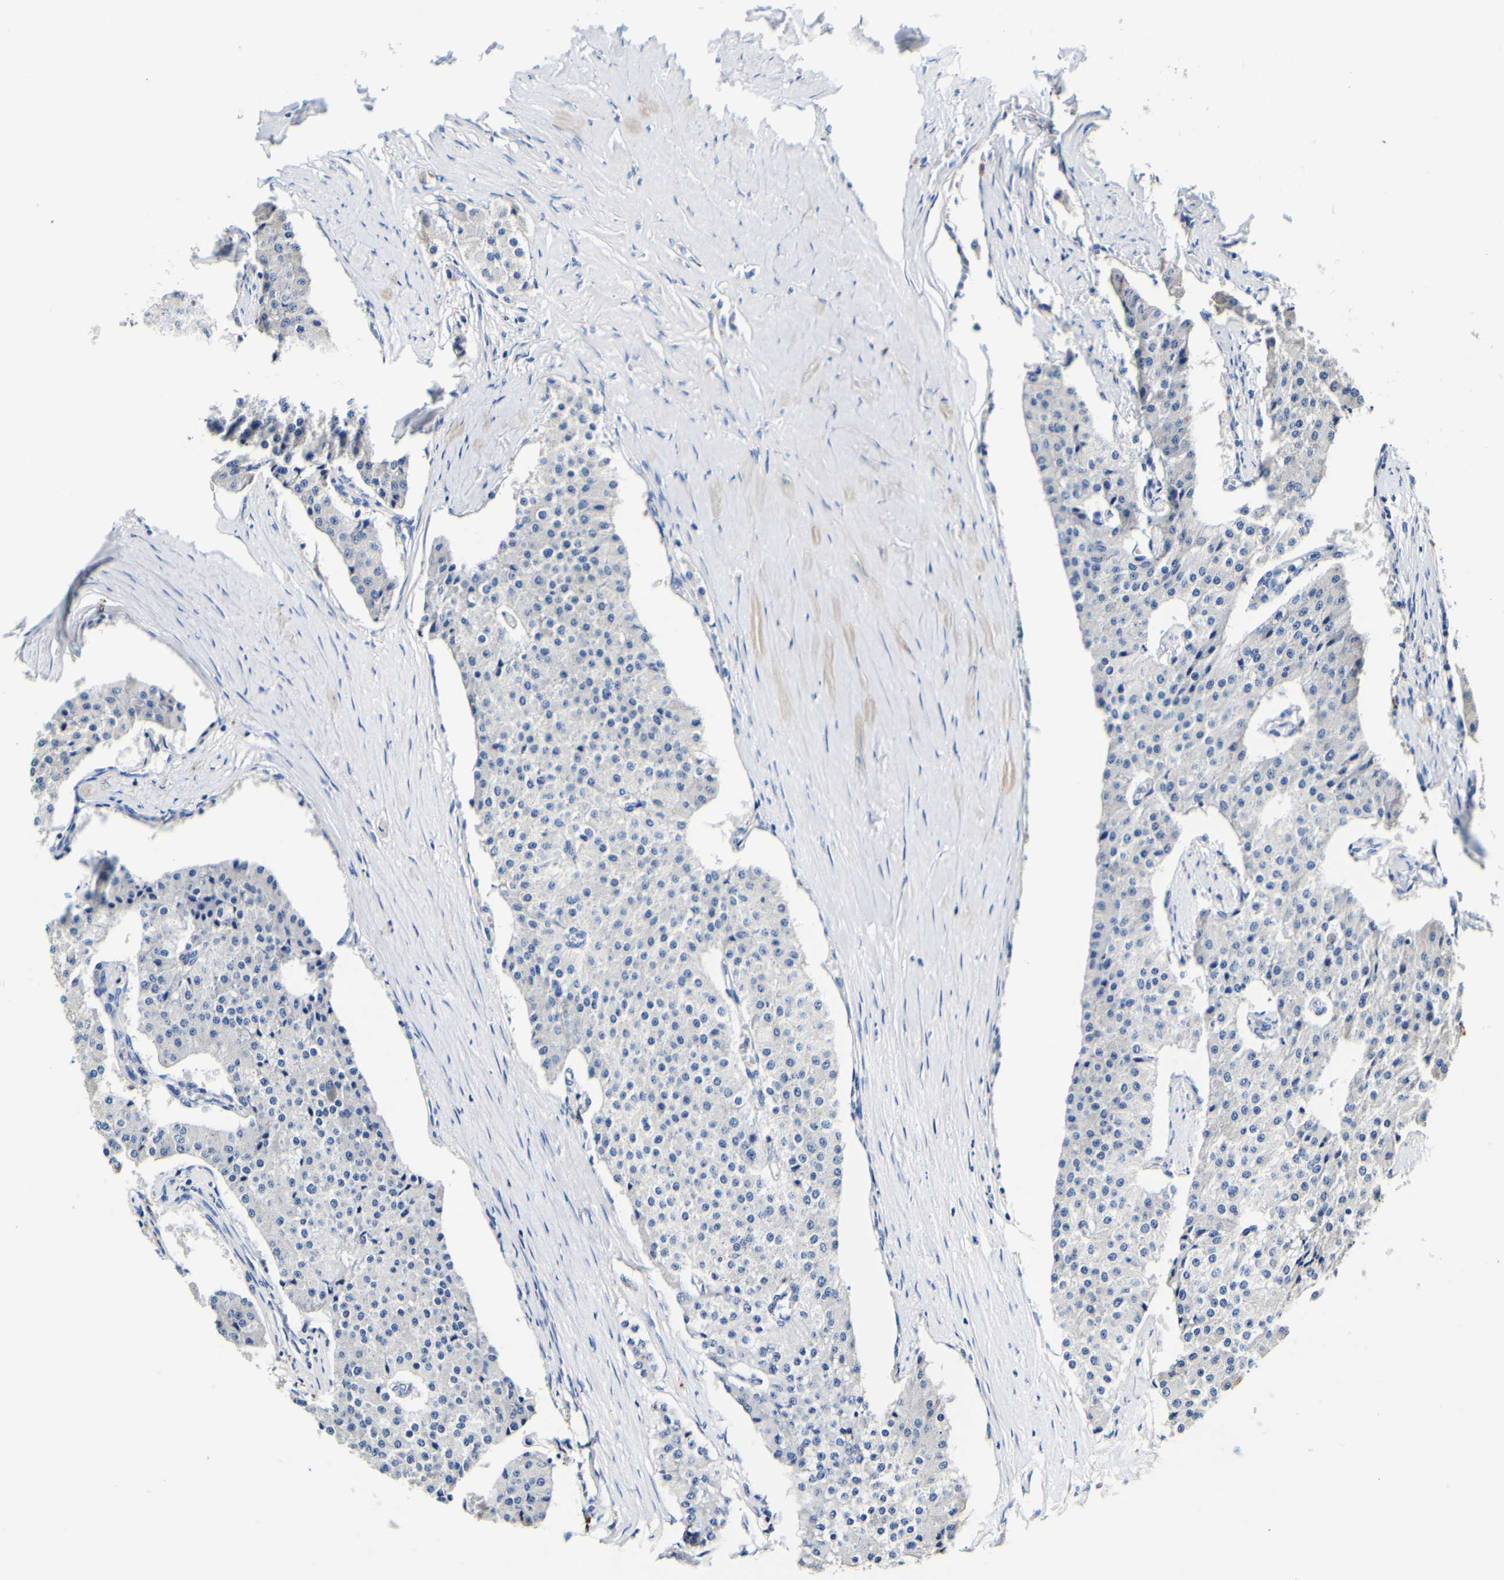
{"staining": {"intensity": "negative", "quantity": "none", "location": "none"}, "tissue": "carcinoid", "cell_type": "Tumor cells", "image_type": "cancer", "snomed": [{"axis": "morphology", "description": "Carcinoid, malignant, NOS"}, {"axis": "topography", "description": "Colon"}], "caption": "Protein analysis of carcinoid (malignant) demonstrates no significant staining in tumor cells.", "gene": "CAMK4", "patient": {"sex": "female", "age": 52}}